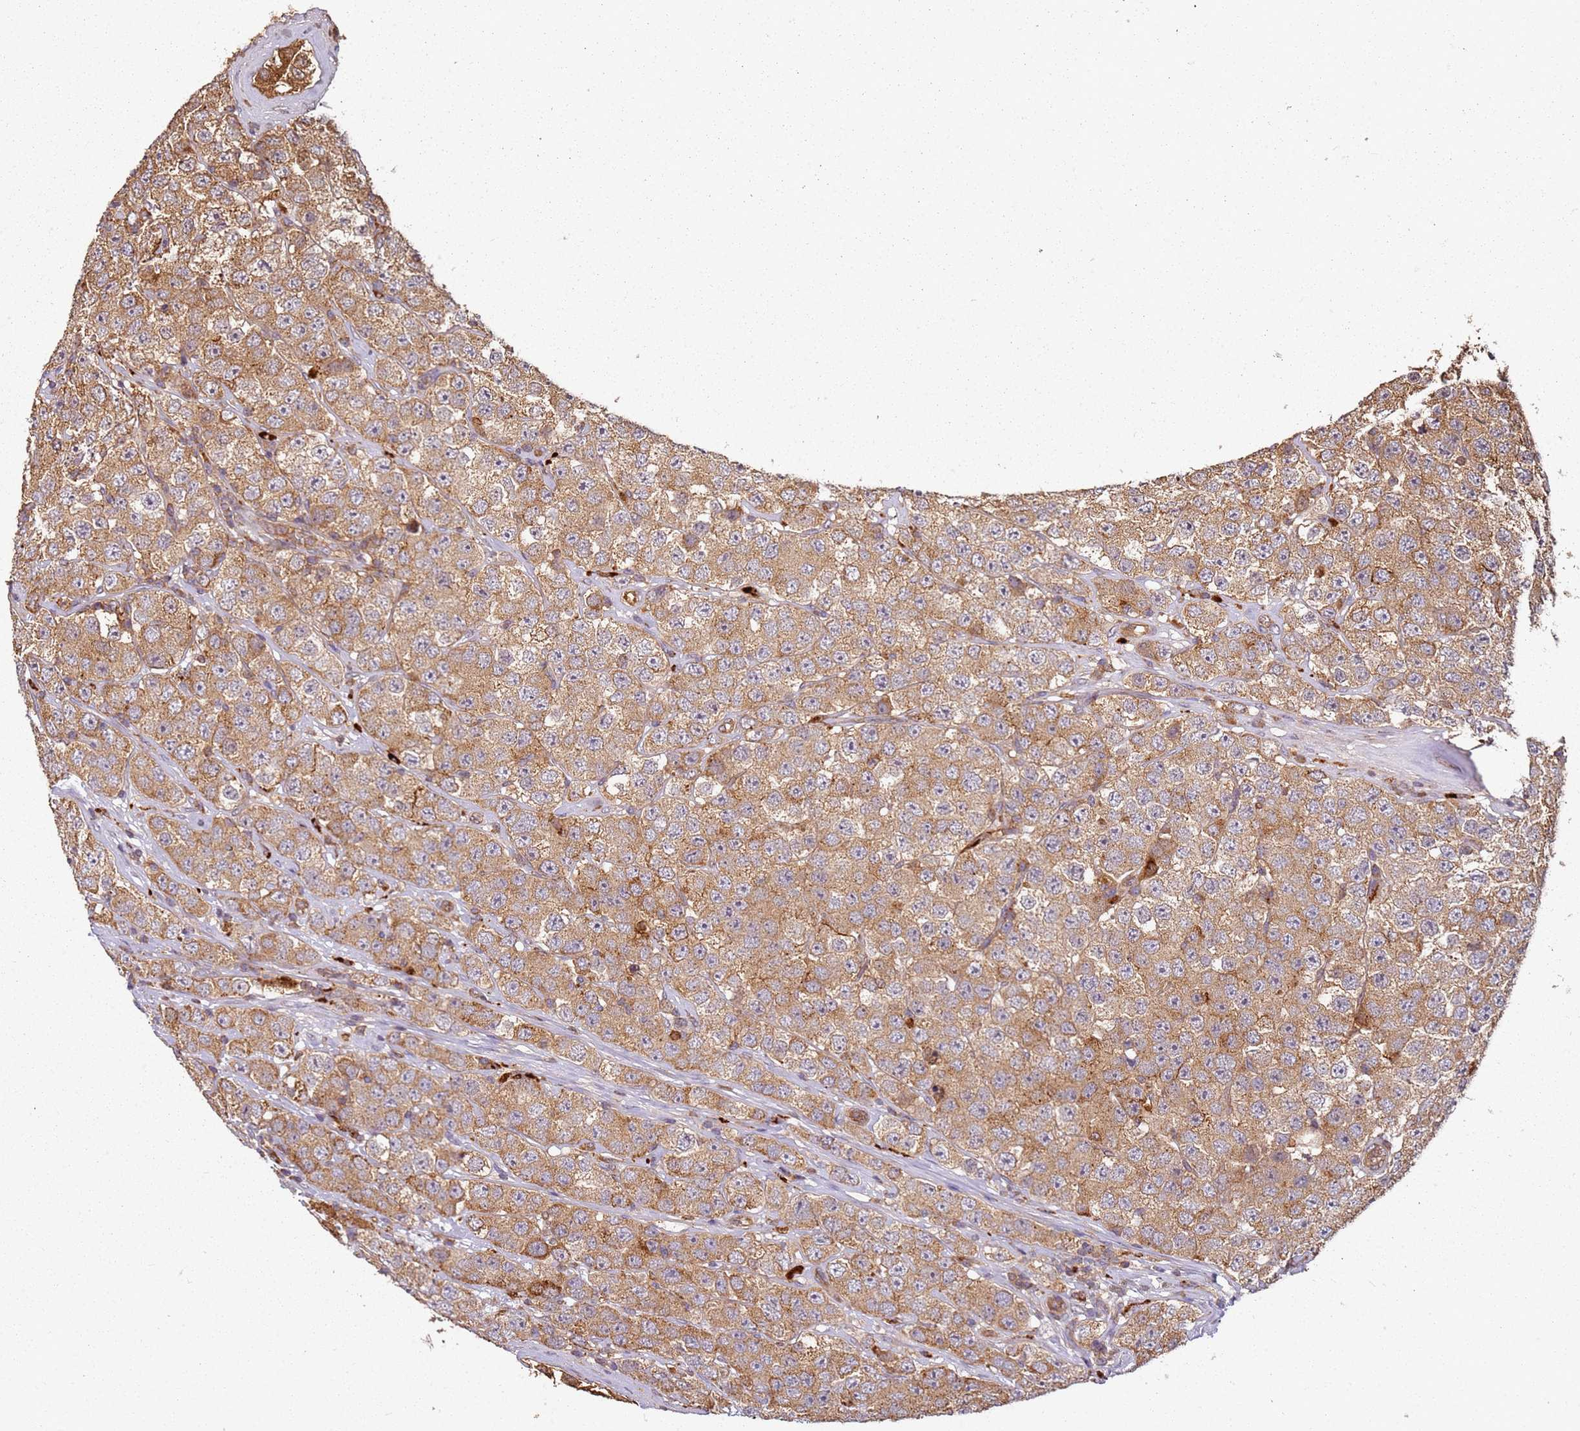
{"staining": {"intensity": "moderate", "quantity": ">75%", "location": "cytoplasmic/membranous"}, "tissue": "testis cancer", "cell_type": "Tumor cells", "image_type": "cancer", "snomed": [{"axis": "morphology", "description": "Seminoma, NOS"}, {"axis": "topography", "description": "Testis"}], "caption": "Protein analysis of seminoma (testis) tissue demonstrates moderate cytoplasmic/membranous positivity in about >75% of tumor cells.", "gene": "SCGB2B2", "patient": {"sex": "male", "age": 28}}